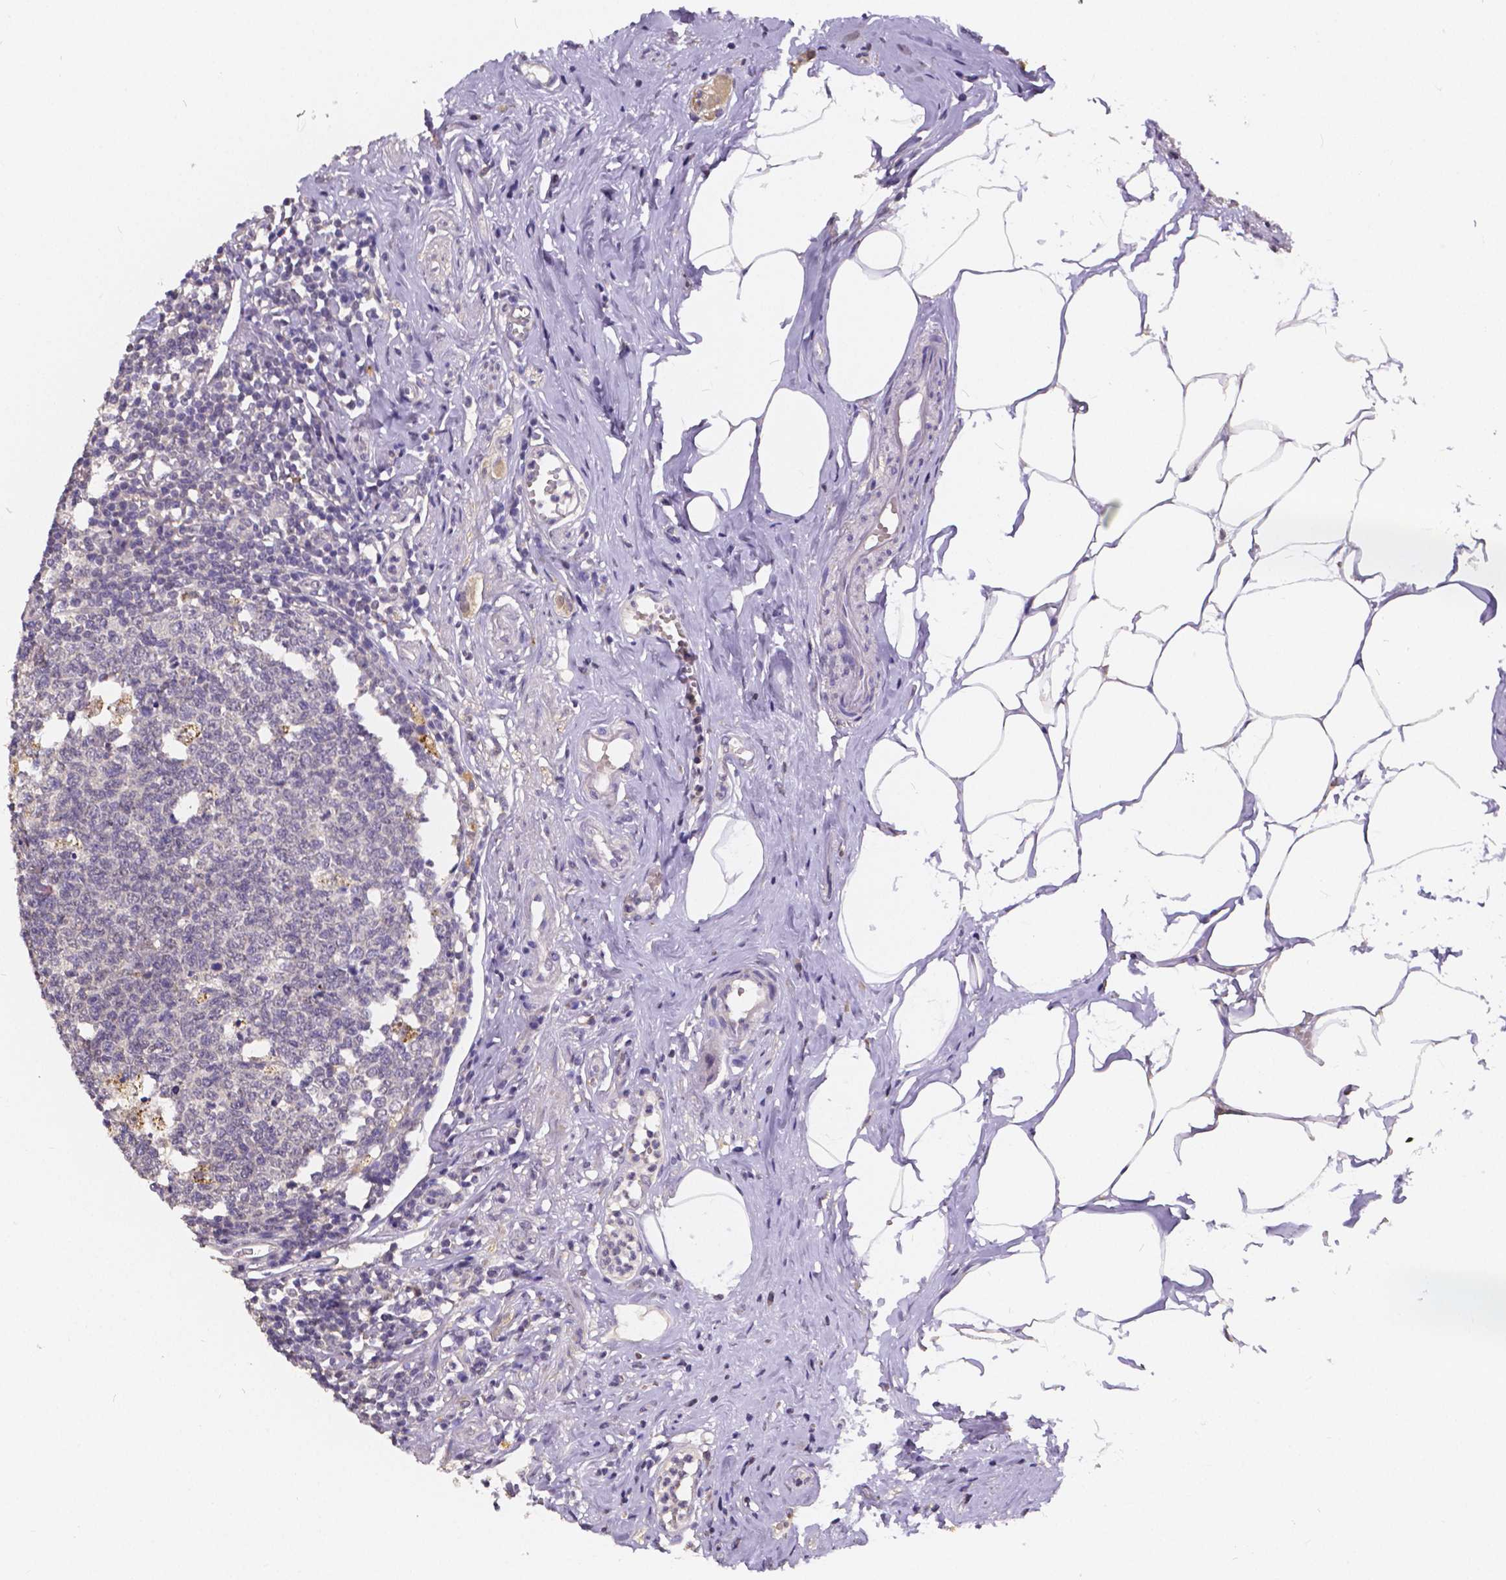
{"staining": {"intensity": "weak", "quantity": "25%-75%", "location": "cytoplasmic/membranous"}, "tissue": "appendix", "cell_type": "Glandular cells", "image_type": "normal", "snomed": [{"axis": "morphology", "description": "Normal tissue, NOS"}, {"axis": "morphology", "description": "Carcinoma, endometroid"}, {"axis": "topography", "description": "Appendix"}, {"axis": "topography", "description": "Colon"}], "caption": "This micrograph displays IHC staining of unremarkable human appendix, with low weak cytoplasmic/membranous expression in about 25%-75% of glandular cells.", "gene": "CTNNA2", "patient": {"sex": "female", "age": 60}}